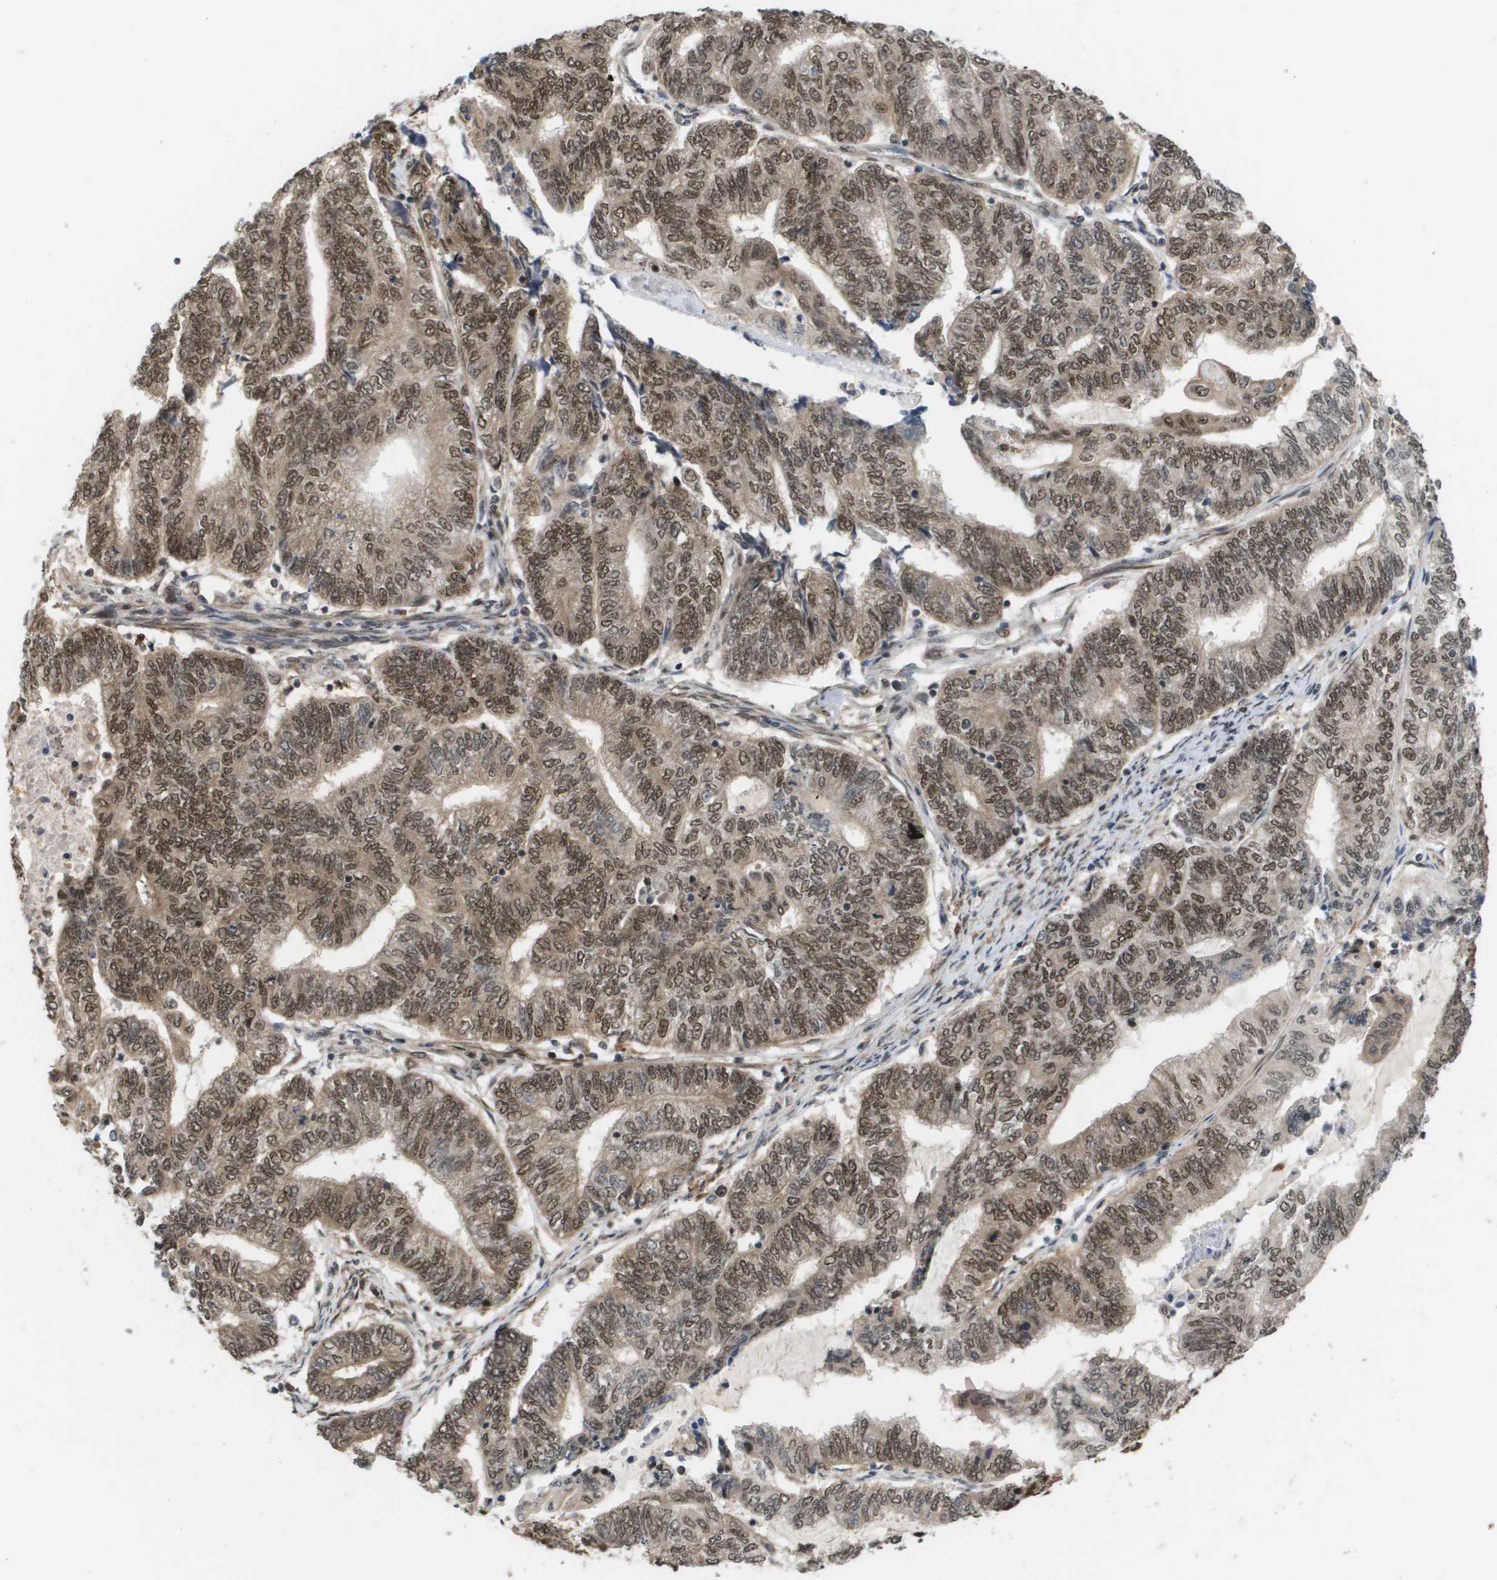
{"staining": {"intensity": "moderate", "quantity": ">75%", "location": "cytoplasmic/membranous,nuclear"}, "tissue": "endometrial cancer", "cell_type": "Tumor cells", "image_type": "cancer", "snomed": [{"axis": "morphology", "description": "Adenocarcinoma, NOS"}, {"axis": "topography", "description": "Uterus"}, {"axis": "topography", "description": "Endometrium"}], "caption": "Immunohistochemical staining of endometrial cancer exhibits medium levels of moderate cytoplasmic/membranous and nuclear positivity in about >75% of tumor cells. (DAB (3,3'-diaminobenzidine) = brown stain, brightfield microscopy at high magnification).", "gene": "PRCC", "patient": {"sex": "female", "age": 70}}